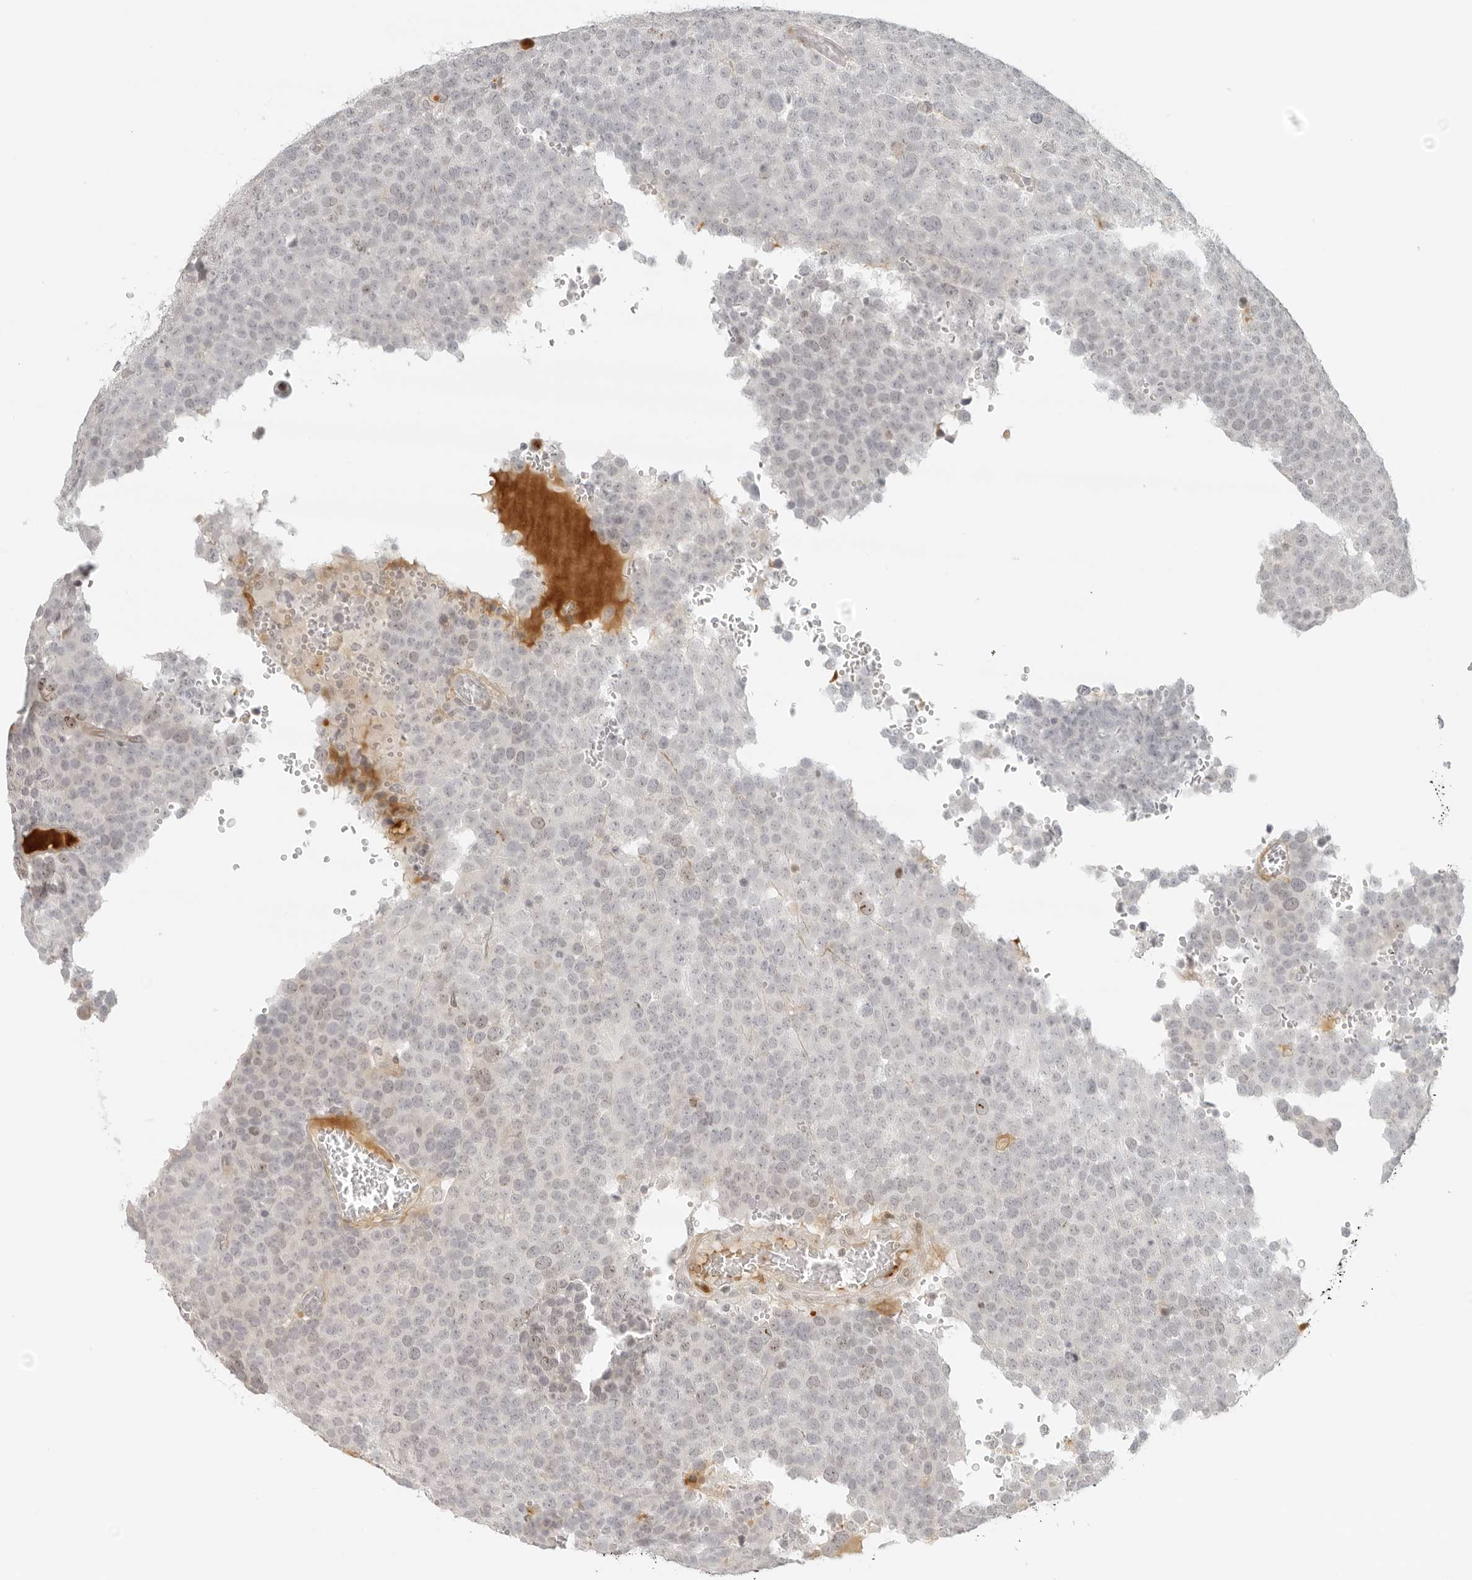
{"staining": {"intensity": "negative", "quantity": "none", "location": "none"}, "tissue": "testis cancer", "cell_type": "Tumor cells", "image_type": "cancer", "snomed": [{"axis": "morphology", "description": "Seminoma, NOS"}, {"axis": "topography", "description": "Testis"}], "caption": "A high-resolution image shows immunohistochemistry (IHC) staining of seminoma (testis), which reveals no significant staining in tumor cells.", "gene": "ZNF678", "patient": {"sex": "male", "age": 71}}